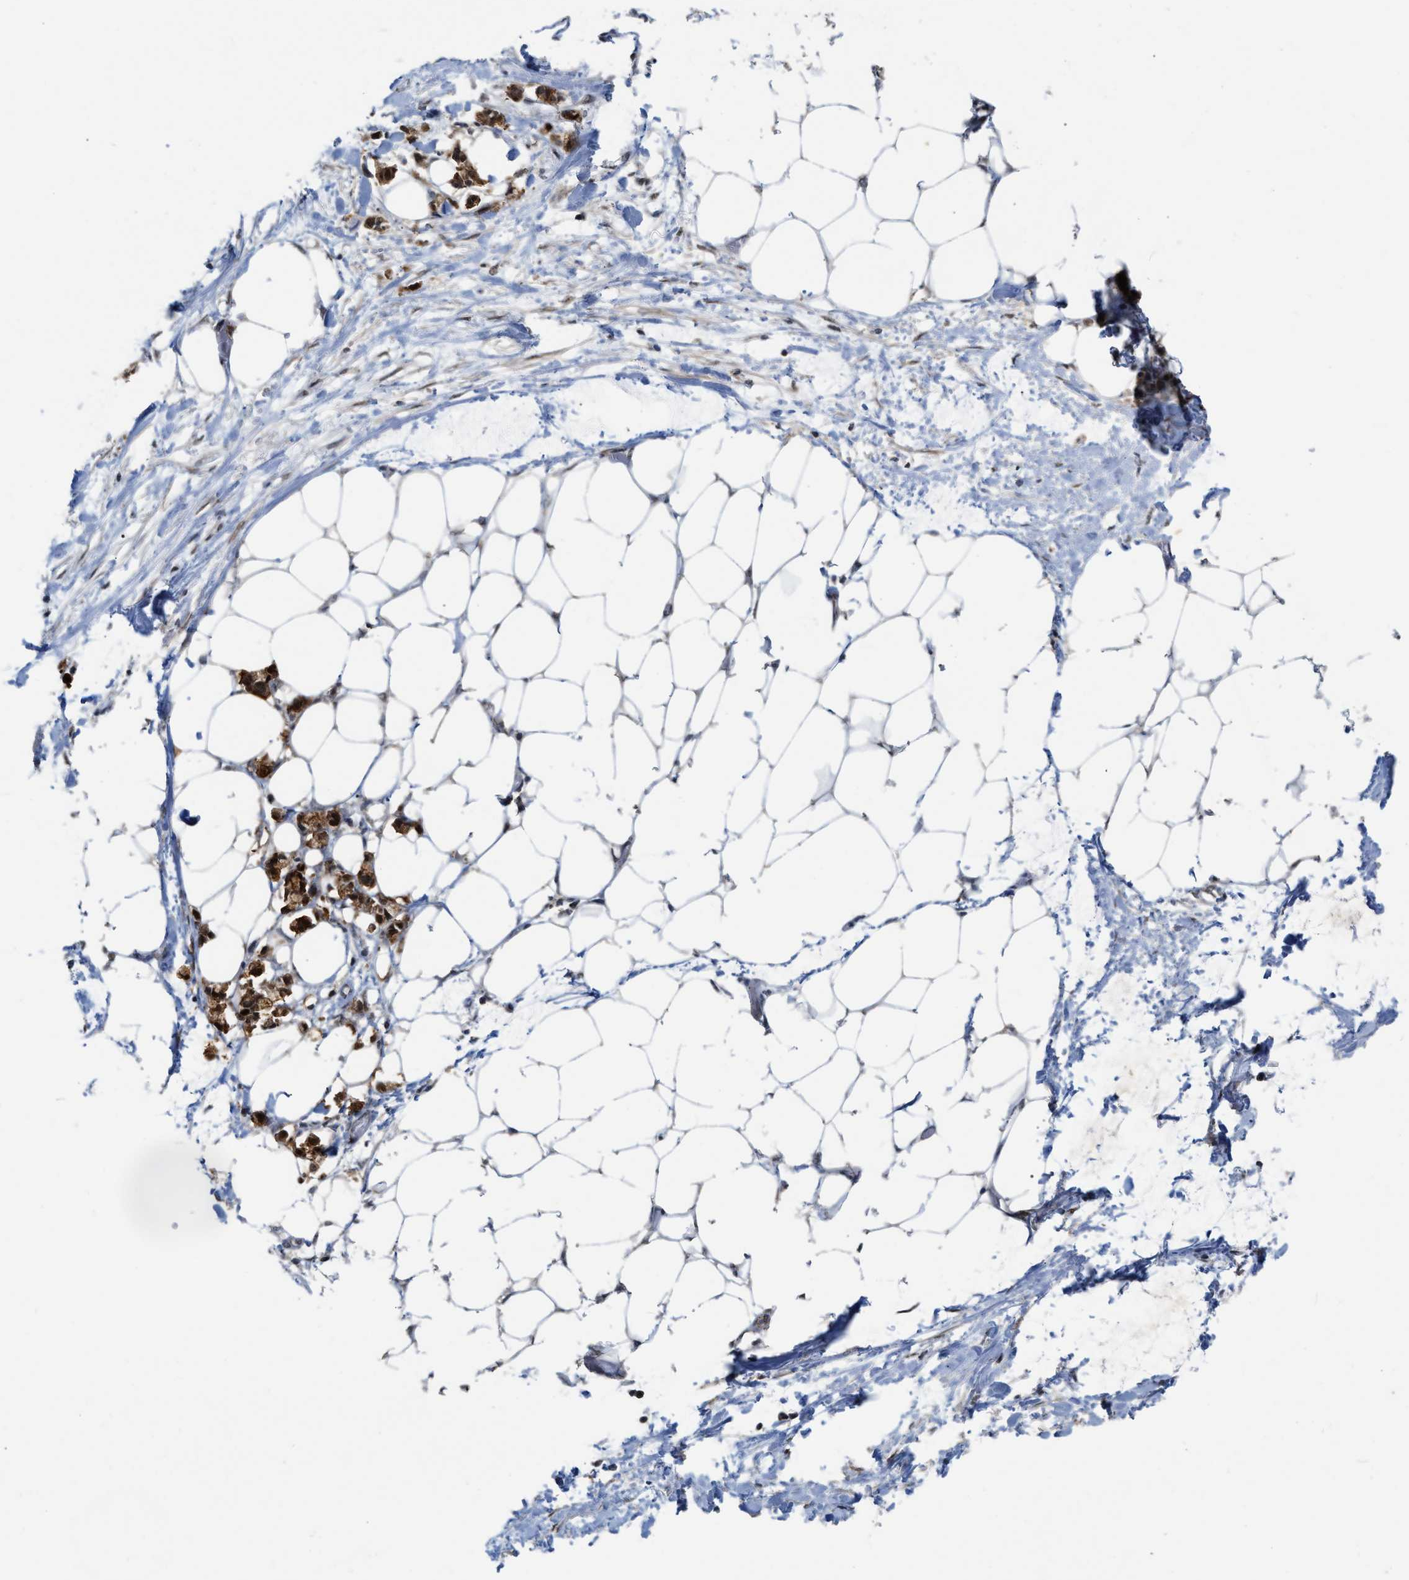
{"staining": {"intensity": "weak", "quantity": ">75%", "location": "cytoplasmic/membranous"}, "tissue": "adipose tissue", "cell_type": "Adipocytes", "image_type": "normal", "snomed": [{"axis": "morphology", "description": "Normal tissue, NOS"}, {"axis": "morphology", "description": "Adenocarcinoma, NOS"}, {"axis": "topography", "description": "Colon"}, {"axis": "topography", "description": "Peripheral nerve tissue"}], "caption": "IHC (DAB (3,3'-diaminobenzidine)) staining of benign human adipose tissue exhibits weak cytoplasmic/membranous protein staining in approximately >75% of adipocytes.", "gene": "BAIAP2L1", "patient": {"sex": "male", "age": 14}}